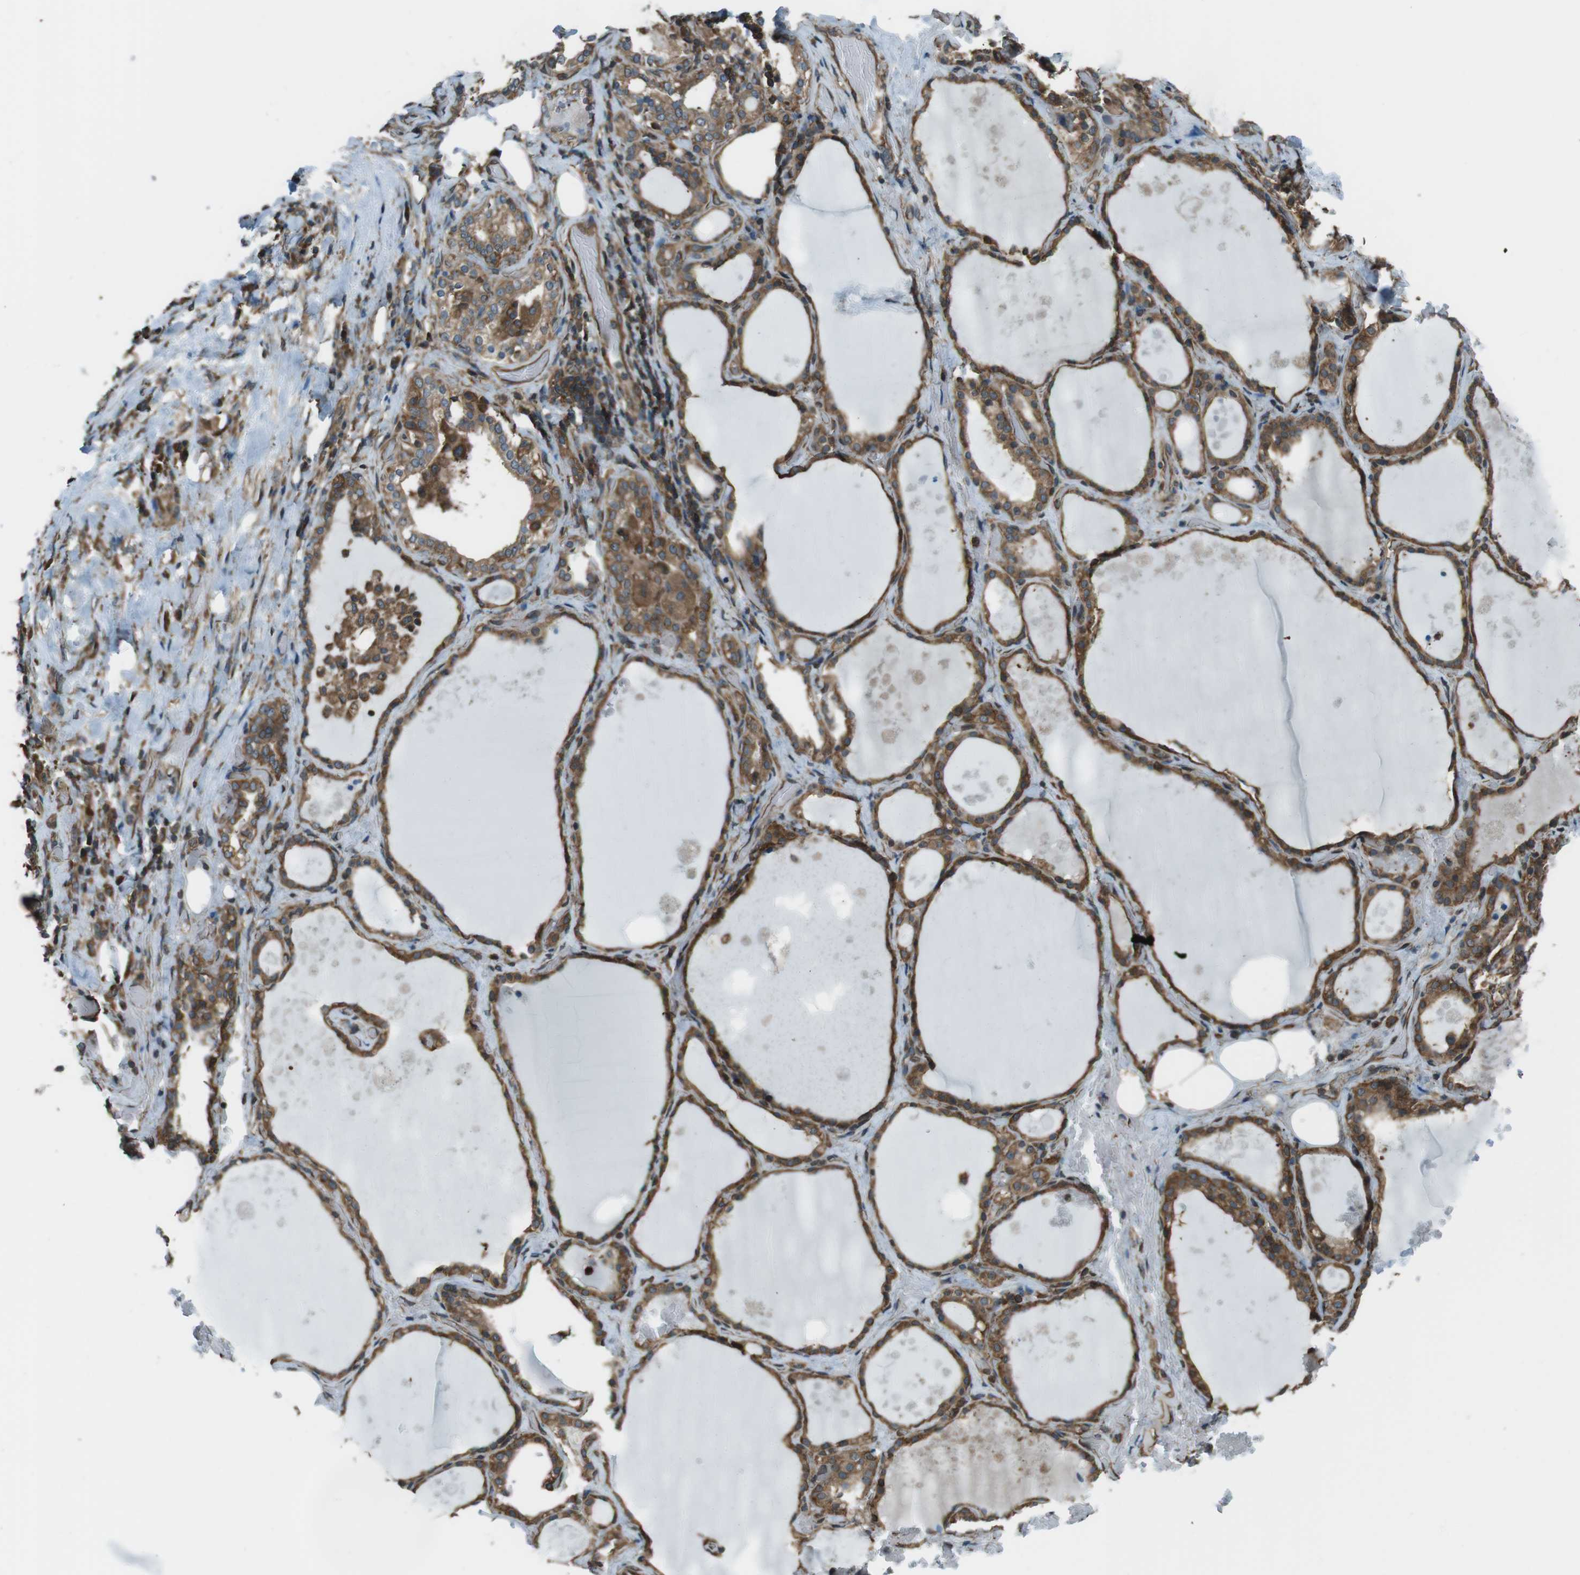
{"staining": {"intensity": "moderate", "quantity": ">75%", "location": "cytoplasmic/membranous"}, "tissue": "thyroid gland", "cell_type": "Glandular cells", "image_type": "normal", "snomed": [{"axis": "morphology", "description": "Normal tissue, NOS"}, {"axis": "topography", "description": "Thyroid gland"}], "caption": "Normal thyroid gland was stained to show a protein in brown. There is medium levels of moderate cytoplasmic/membranous positivity in about >75% of glandular cells. (DAB (3,3'-diaminobenzidine) = brown stain, brightfield microscopy at high magnification).", "gene": "PA2G4", "patient": {"sex": "male", "age": 61}}